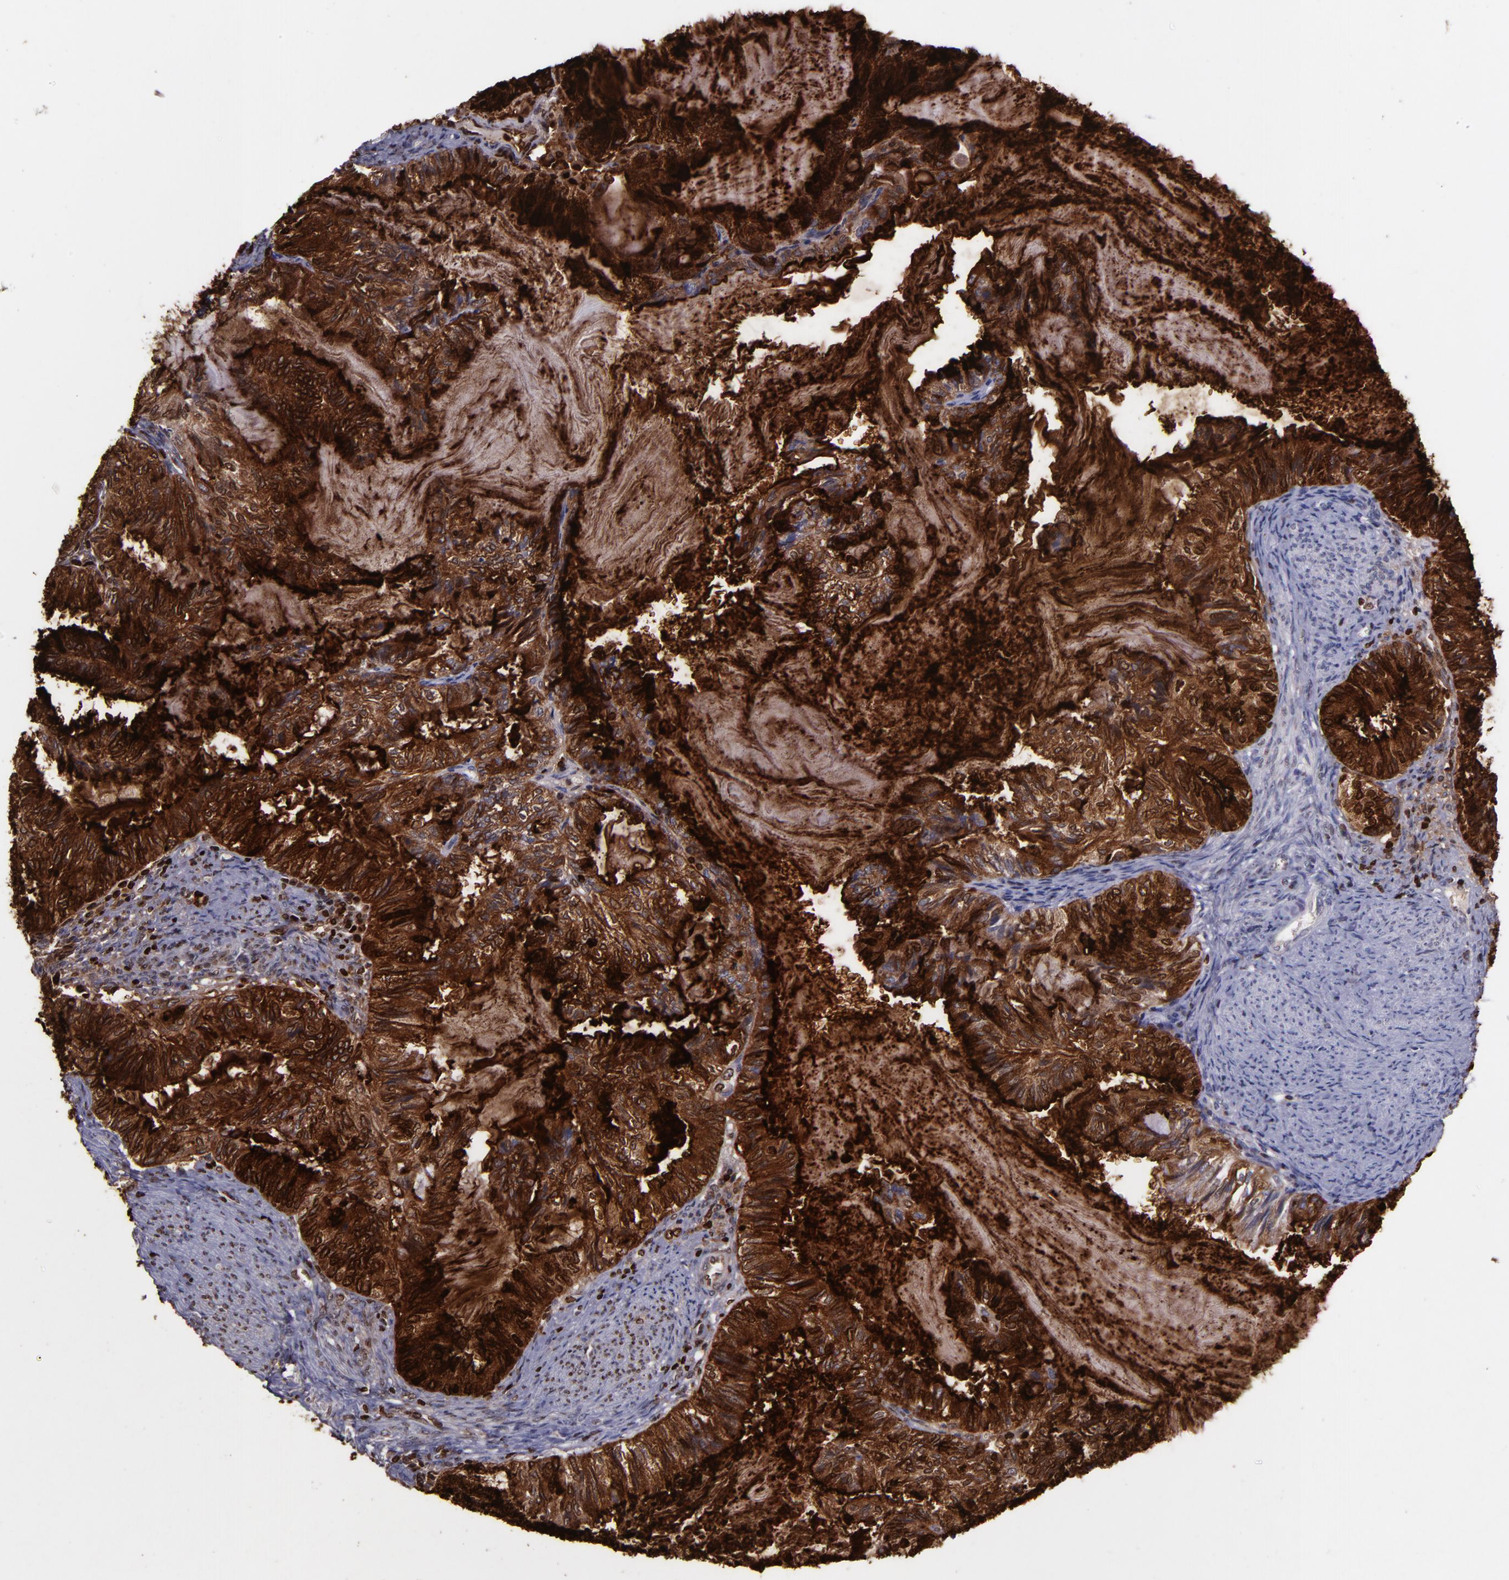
{"staining": {"intensity": "strong", "quantity": ">75%", "location": "cytoplasmic/membranous"}, "tissue": "endometrial cancer", "cell_type": "Tumor cells", "image_type": "cancer", "snomed": [{"axis": "morphology", "description": "Adenocarcinoma, NOS"}, {"axis": "topography", "description": "Endometrium"}], "caption": "Human adenocarcinoma (endometrial) stained with a brown dye reveals strong cytoplasmic/membranous positive staining in approximately >75% of tumor cells.", "gene": "MFGE8", "patient": {"sex": "female", "age": 86}}